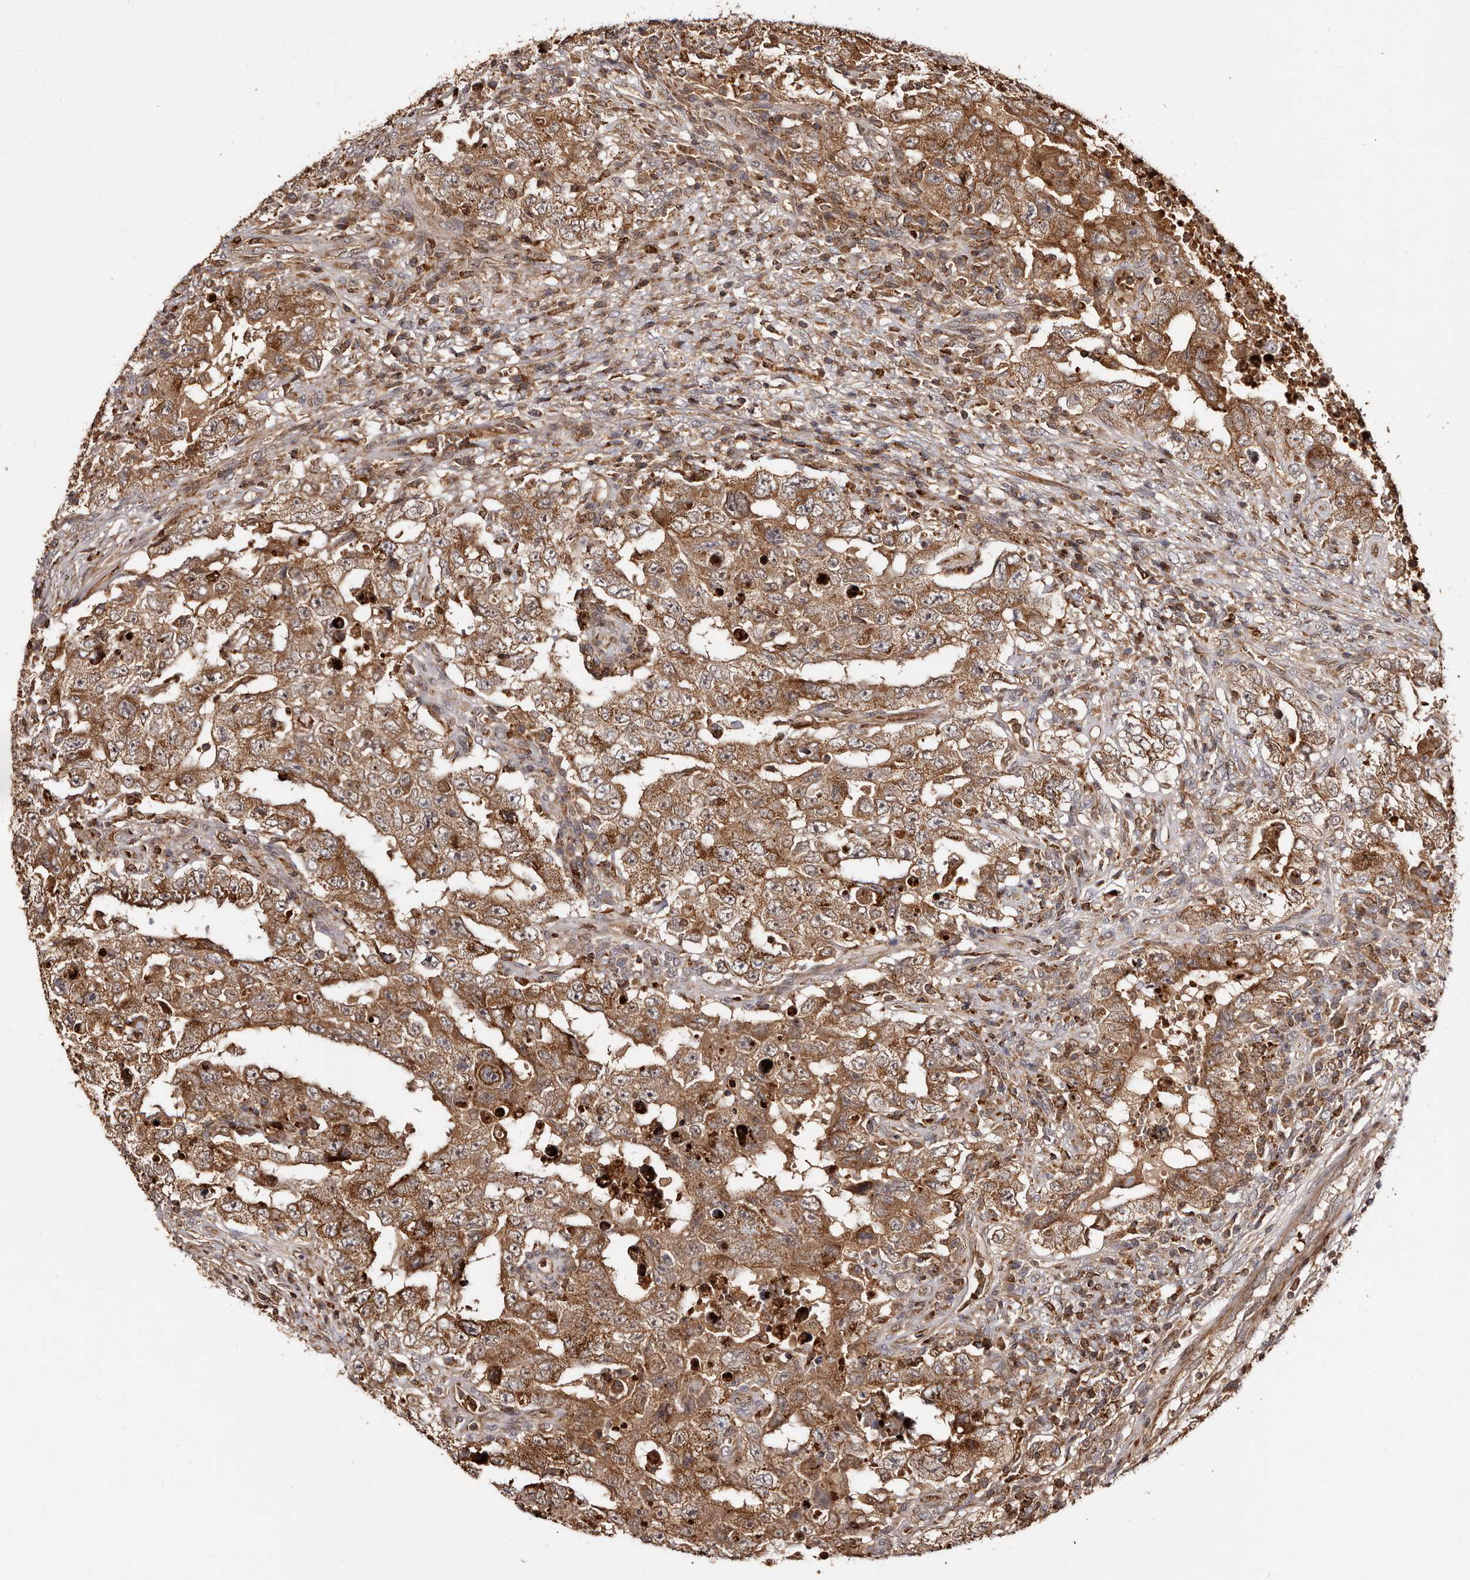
{"staining": {"intensity": "moderate", "quantity": ">75%", "location": "cytoplasmic/membranous"}, "tissue": "testis cancer", "cell_type": "Tumor cells", "image_type": "cancer", "snomed": [{"axis": "morphology", "description": "Carcinoma, Embryonal, NOS"}, {"axis": "topography", "description": "Testis"}], "caption": "Immunohistochemistry histopathology image of neoplastic tissue: testis cancer (embryonal carcinoma) stained using immunohistochemistry shows medium levels of moderate protein expression localized specifically in the cytoplasmic/membranous of tumor cells, appearing as a cytoplasmic/membranous brown color.", "gene": "BAX", "patient": {"sex": "male", "age": 26}}